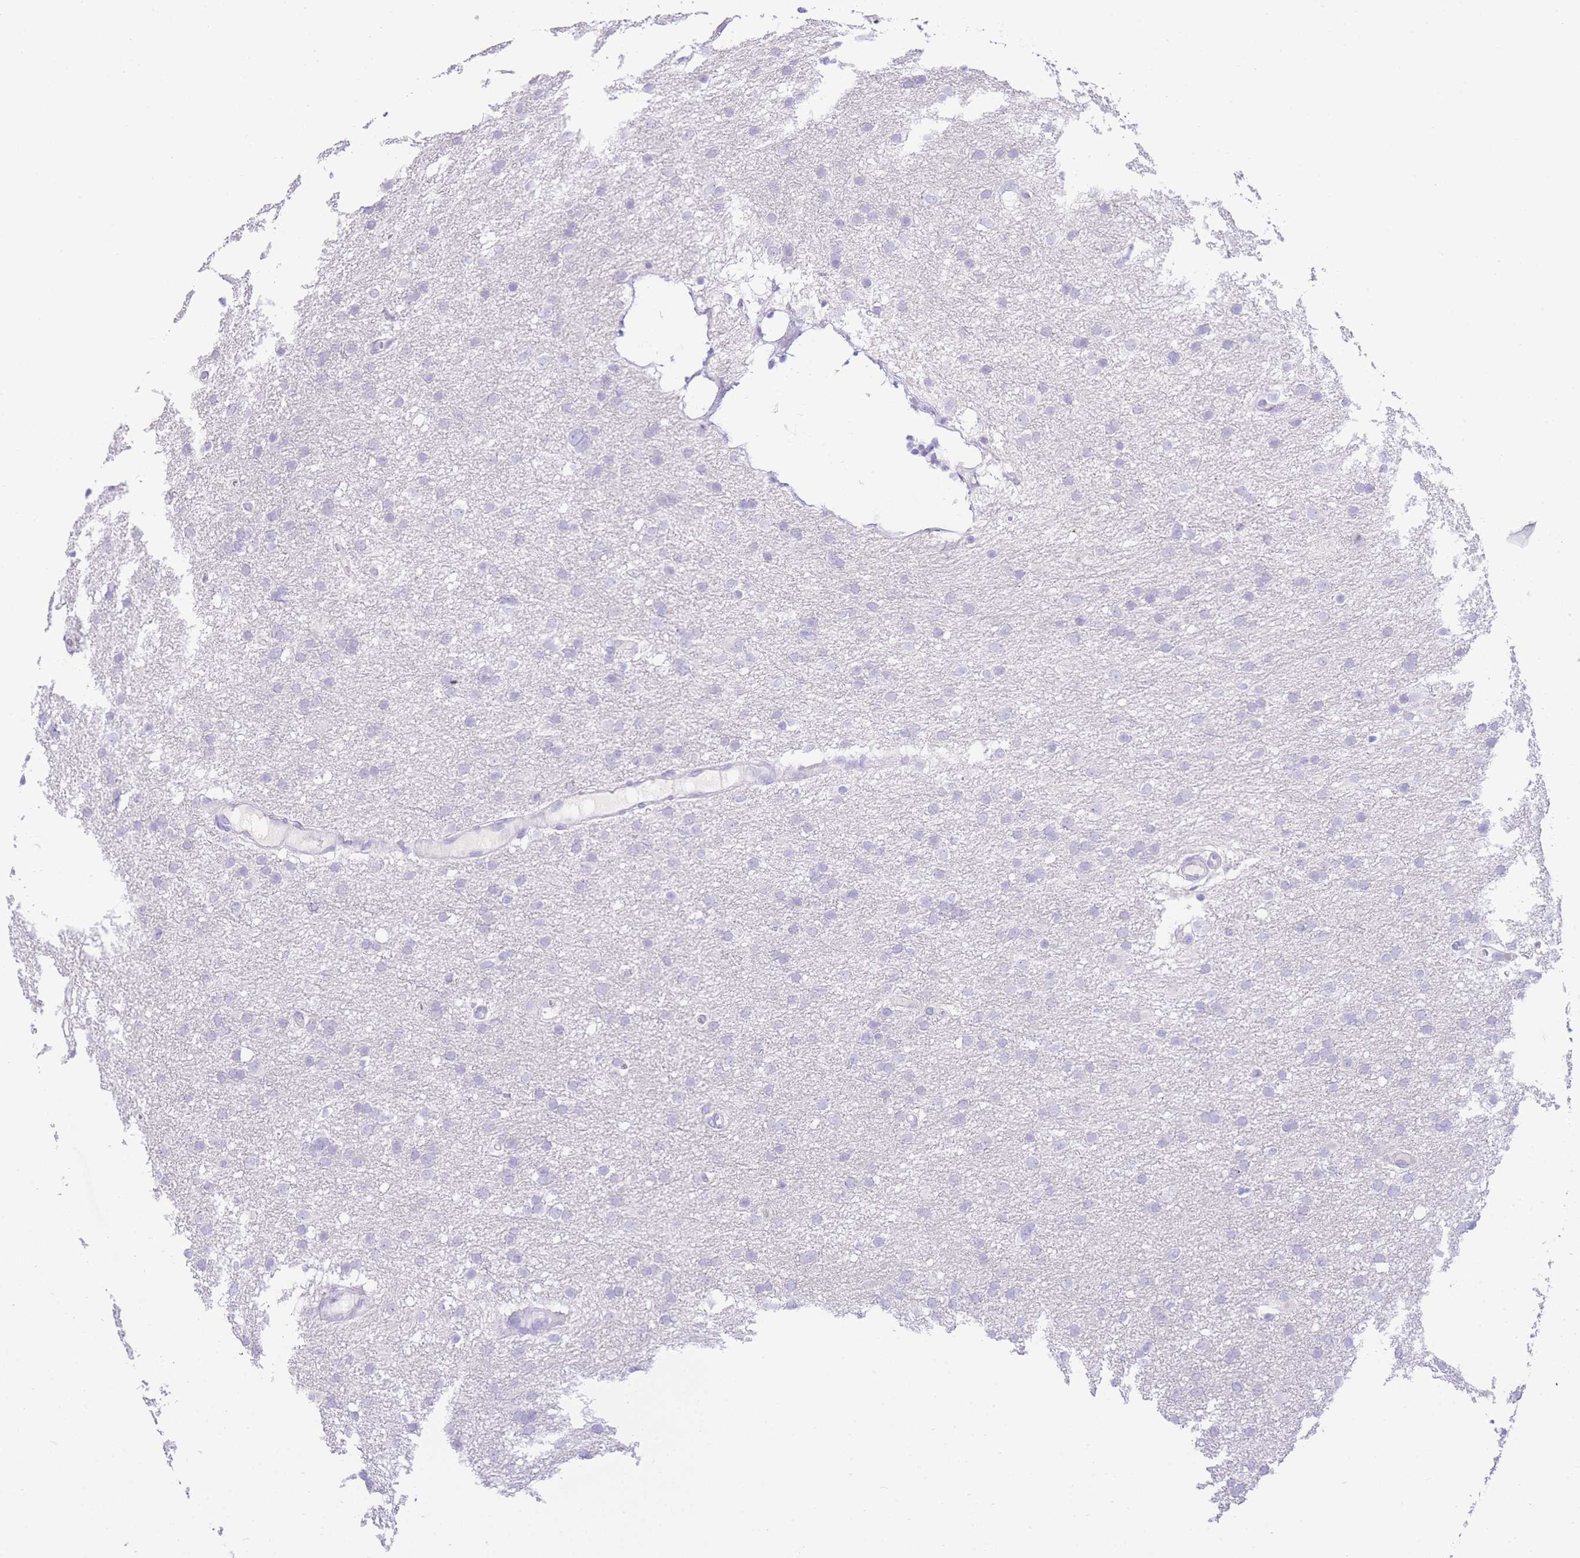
{"staining": {"intensity": "negative", "quantity": "none", "location": "none"}, "tissue": "glioma", "cell_type": "Tumor cells", "image_type": "cancer", "snomed": [{"axis": "morphology", "description": "Glioma, malignant, High grade"}, {"axis": "topography", "description": "Cerebral cortex"}], "caption": "Image shows no protein positivity in tumor cells of glioma tissue.", "gene": "ZNF212", "patient": {"sex": "female", "age": 36}}